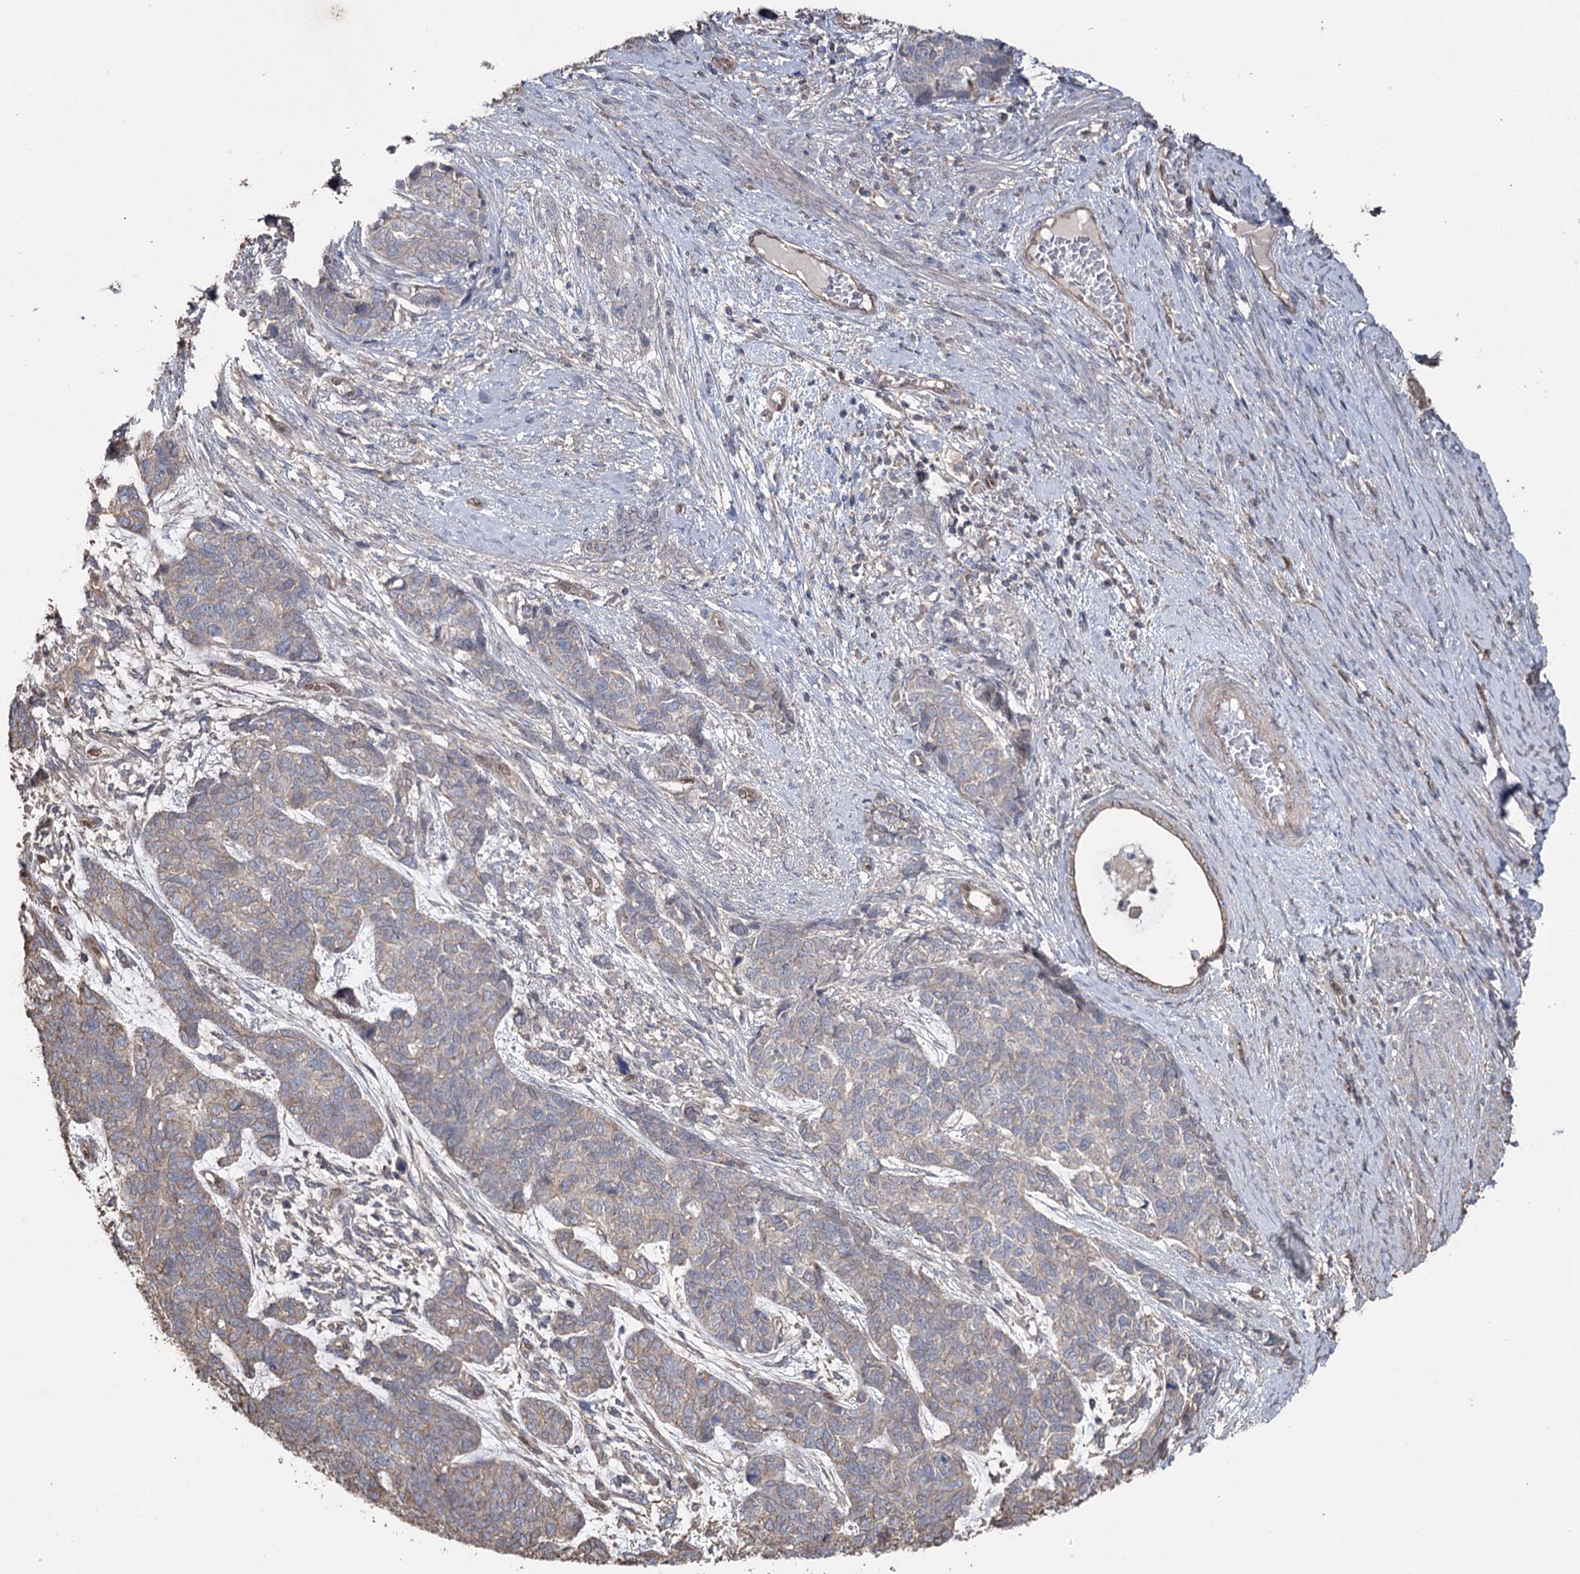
{"staining": {"intensity": "negative", "quantity": "none", "location": "none"}, "tissue": "cervical cancer", "cell_type": "Tumor cells", "image_type": "cancer", "snomed": [{"axis": "morphology", "description": "Squamous cell carcinoma, NOS"}, {"axis": "topography", "description": "Cervix"}], "caption": "Immunohistochemistry (IHC) micrograph of cervical cancer (squamous cell carcinoma) stained for a protein (brown), which exhibits no staining in tumor cells.", "gene": "FAM13B", "patient": {"sex": "female", "age": 63}}